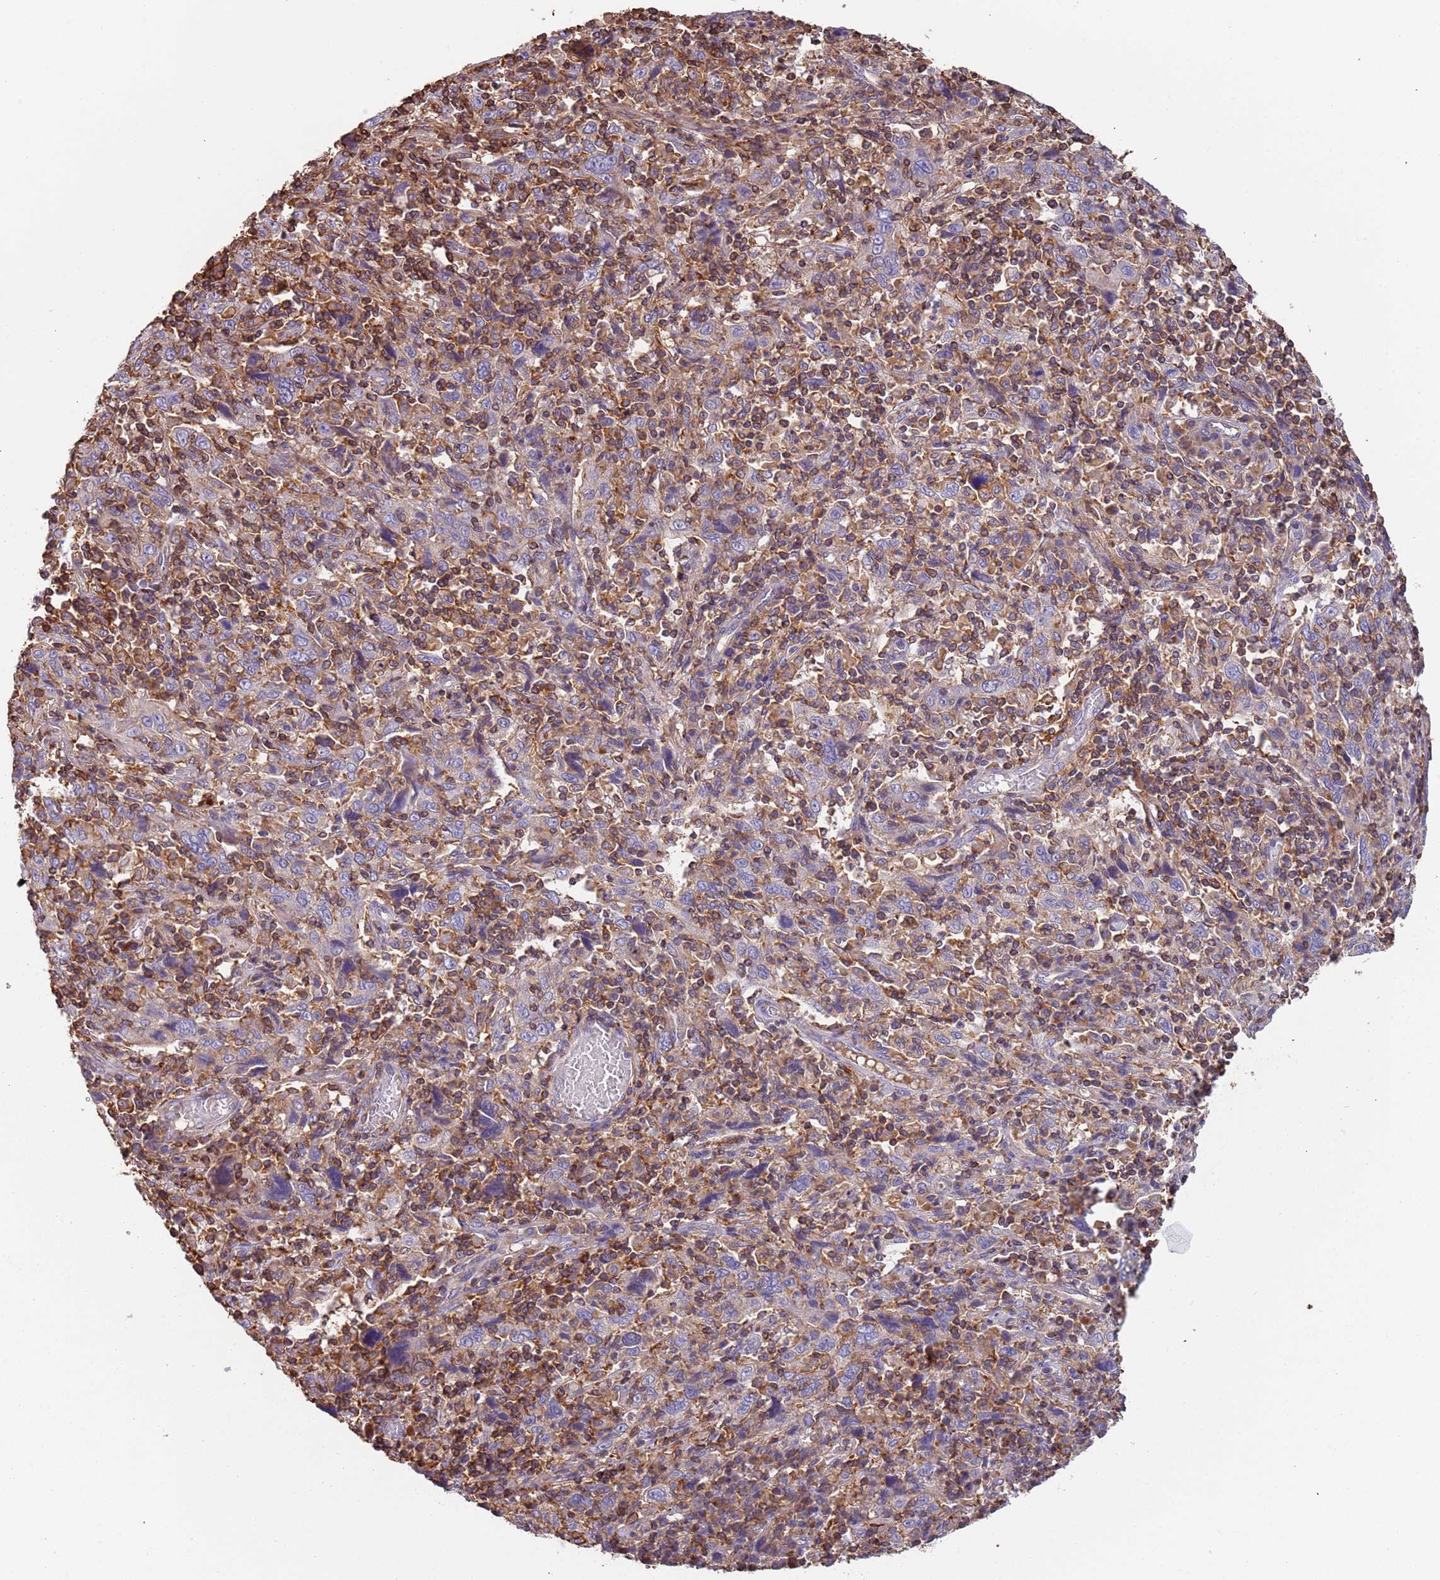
{"staining": {"intensity": "negative", "quantity": "none", "location": "none"}, "tissue": "cervical cancer", "cell_type": "Tumor cells", "image_type": "cancer", "snomed": [{"axis": "morphology", "description": "Squamous cell carcinoma, NOS"}, {"axis": "topography", "description": "Cervix"}], "caption": "This is a photomicrograph of IHC staining of cervical cancer, which shows no staining in tumor cells.", "gene": "SYT4", "patient": {"sex": "female", "age": 46}}